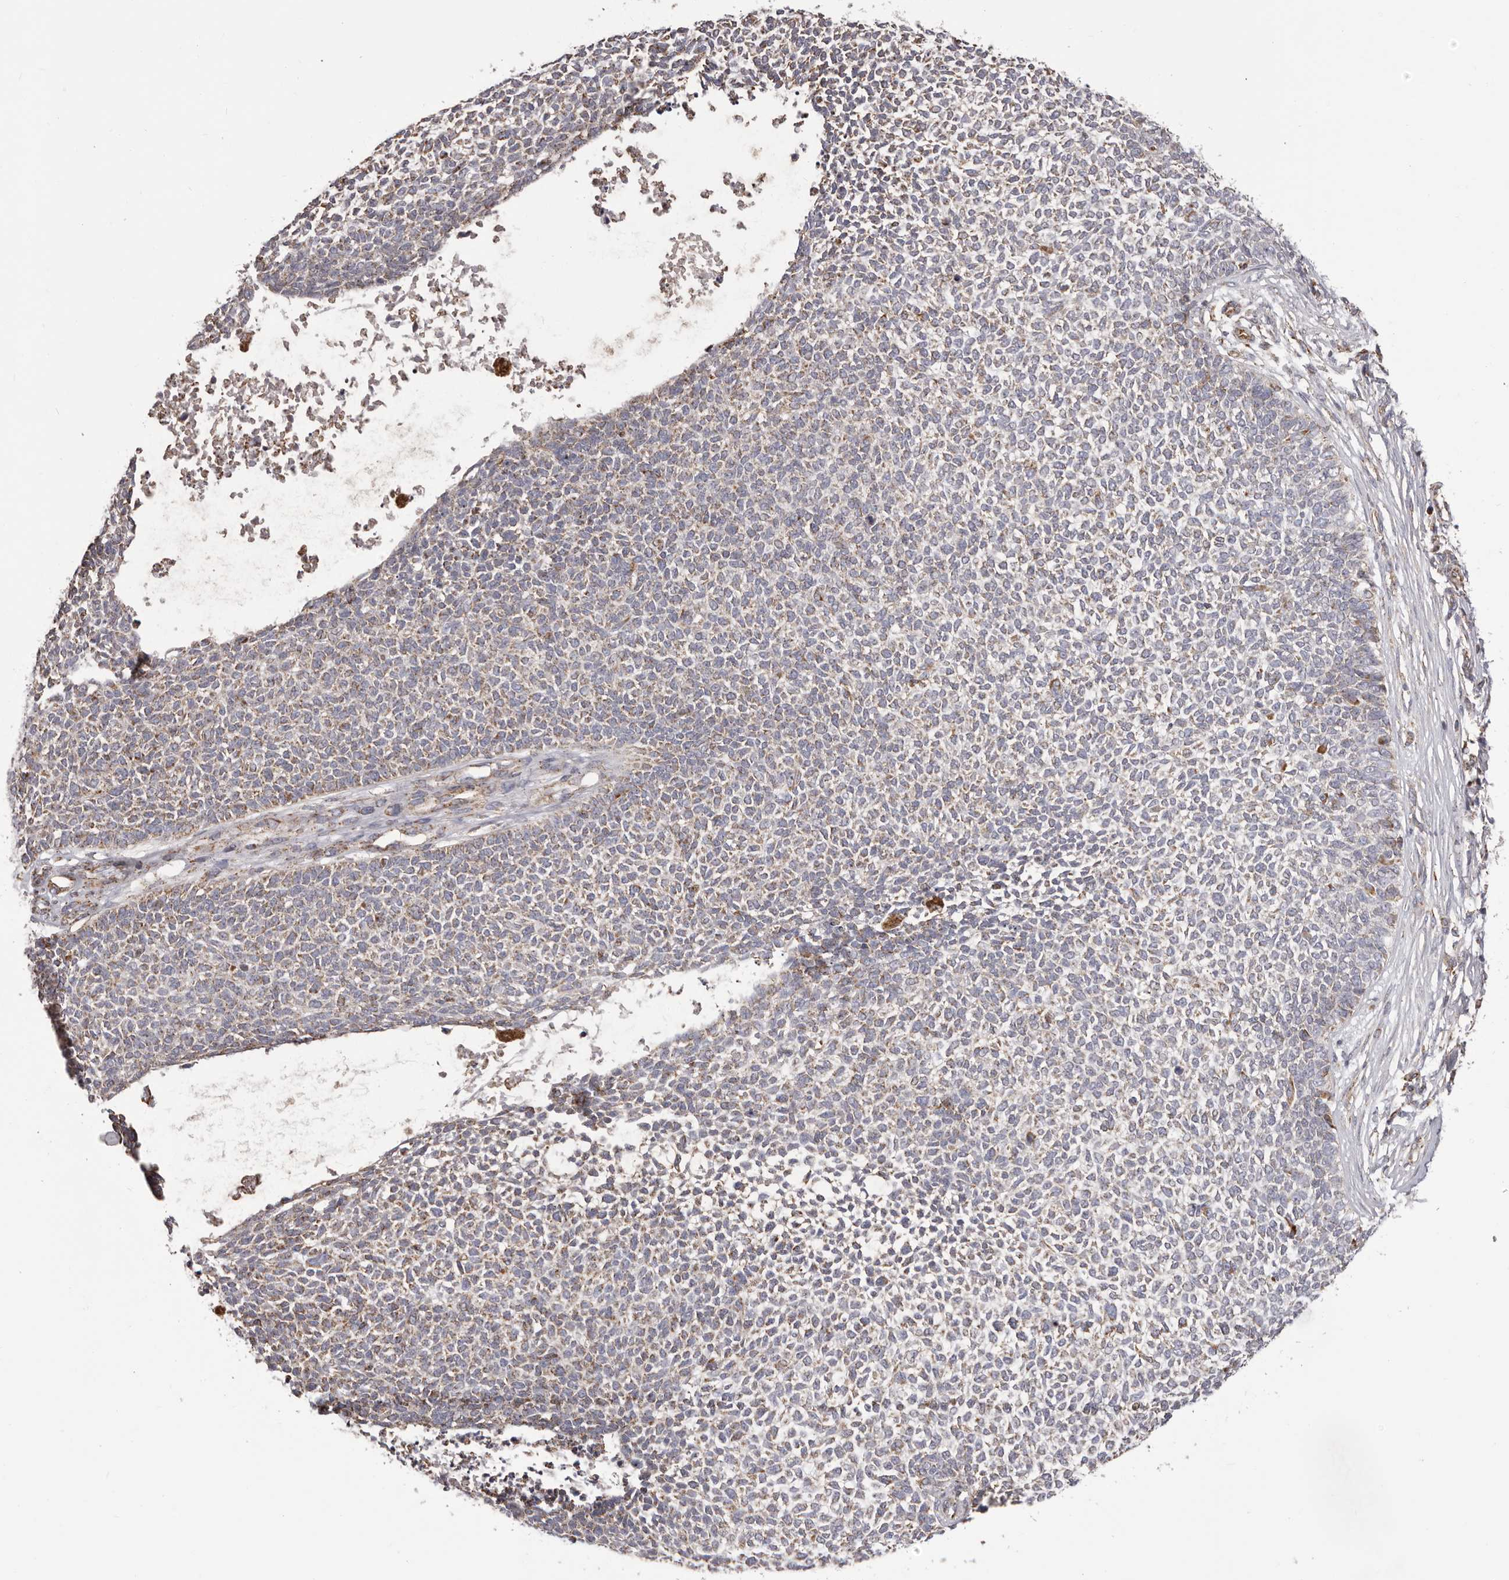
{"staining": {"intensity": "weak", "quantity": "25%-75%", "location": "cytoplasmic/membranous"}, "tissue": "skin cancer", "cell_type": "Tumor cells", "image_type": "cancer", "snomed": [{"axis": "morphology", "description": "Basal cell carcinoma"}, {"axis": "topography", "description": "Skin"}], "caption": "Weak cytoplasmic/membranous protein staining is present in approximately 25%-75% of tumor cells in skin cancer (basal cell carcinoma).", "gene": "CHRM2", "patient": {"sex": "female", "age": 84}}